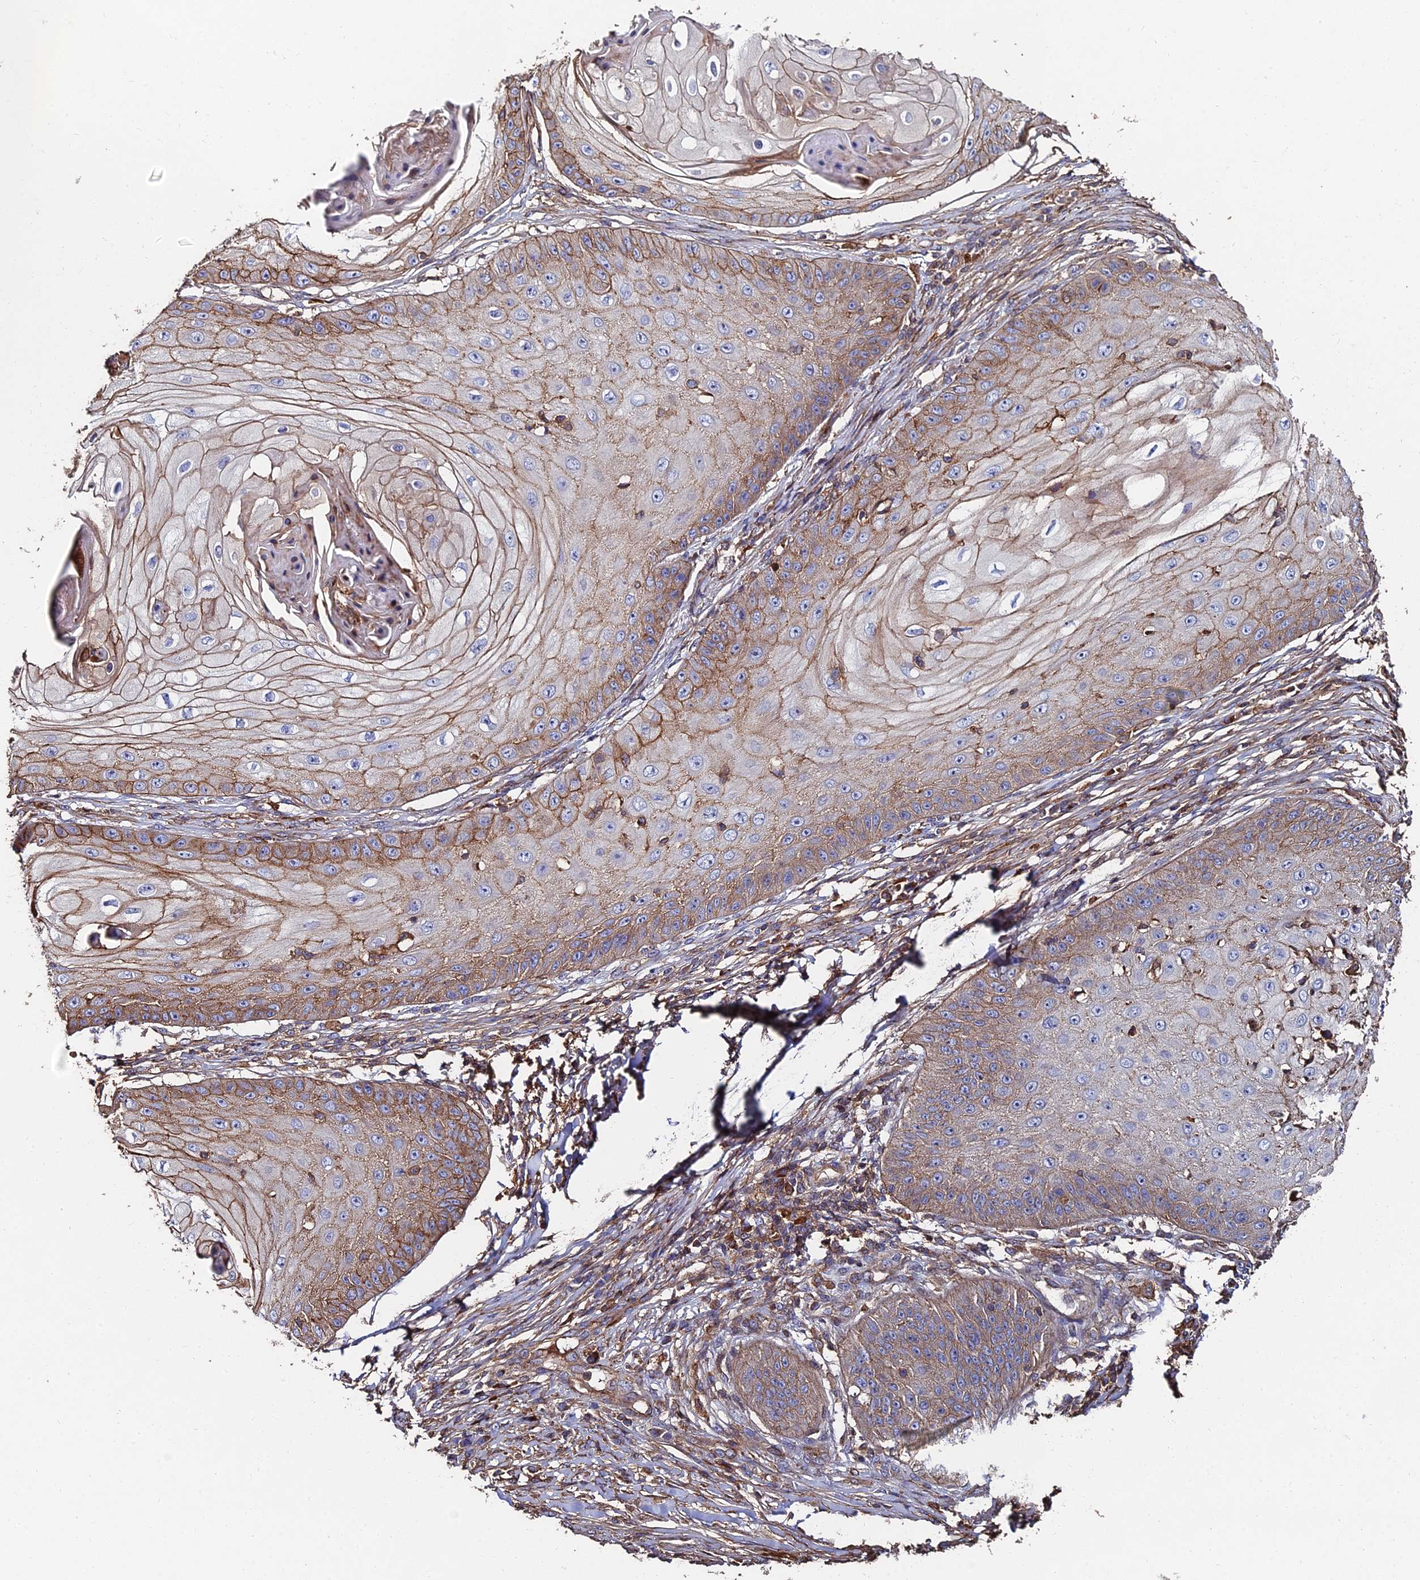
{"staining": {"intensity": "moderate", "quantity": "25%-75%", "location": "cytoplasmic/membranous"}, "tissue": "skin cancer", "cell_type": "Tumor cells", "image_type": "cancer", "snomed": [{"axis": "morphology", "description": "Squamous cell carcinoma, NOS"}, {"axis": "topography", "description": "Skin"}], "caption": "Brown immunohistochemical staining in skin squamous cell carcinoma exhibits moderate cytoplasmic/membranous positivity in approximately 25%-75% of tumor cells.", "gene": "EXT1", "patient": {"sex": "male", "age": 70}}